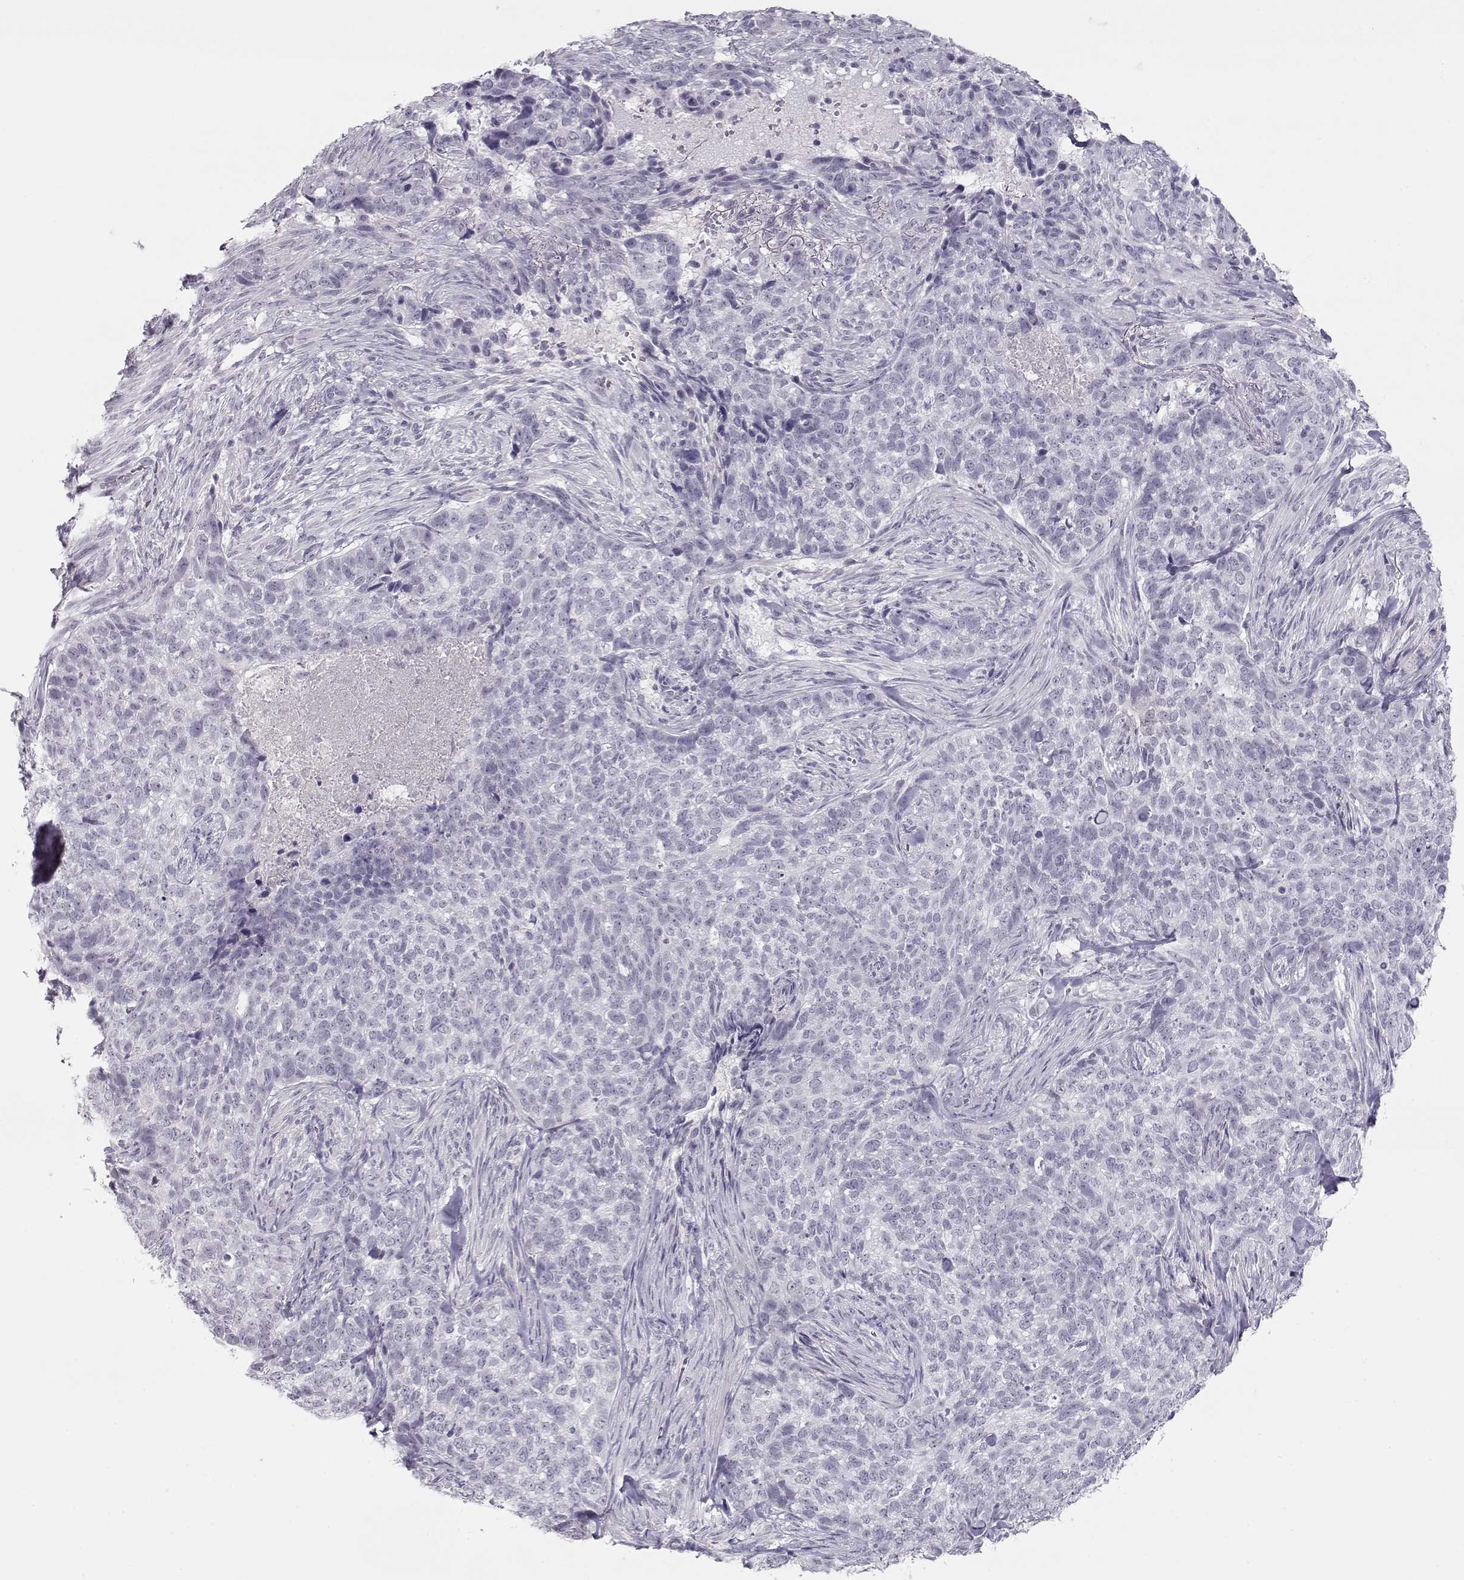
{"staining": {"intensity": "negative", "quantity": "none", "location": "none"}, "tissue": "skin cancer", "cell_type": "Tumor cells", "image_type": "cancer", "snomed": [{"axis": "morphology", "description": "Basal cell carcinoma"}, {"axis": "topography", "description": "Skin"}], "caption": "There is no significant staining in tumor cells of skin basal cell carcinoma.", "gene": "IMPG1", "patient": {"sex": "female", "age": 69}}